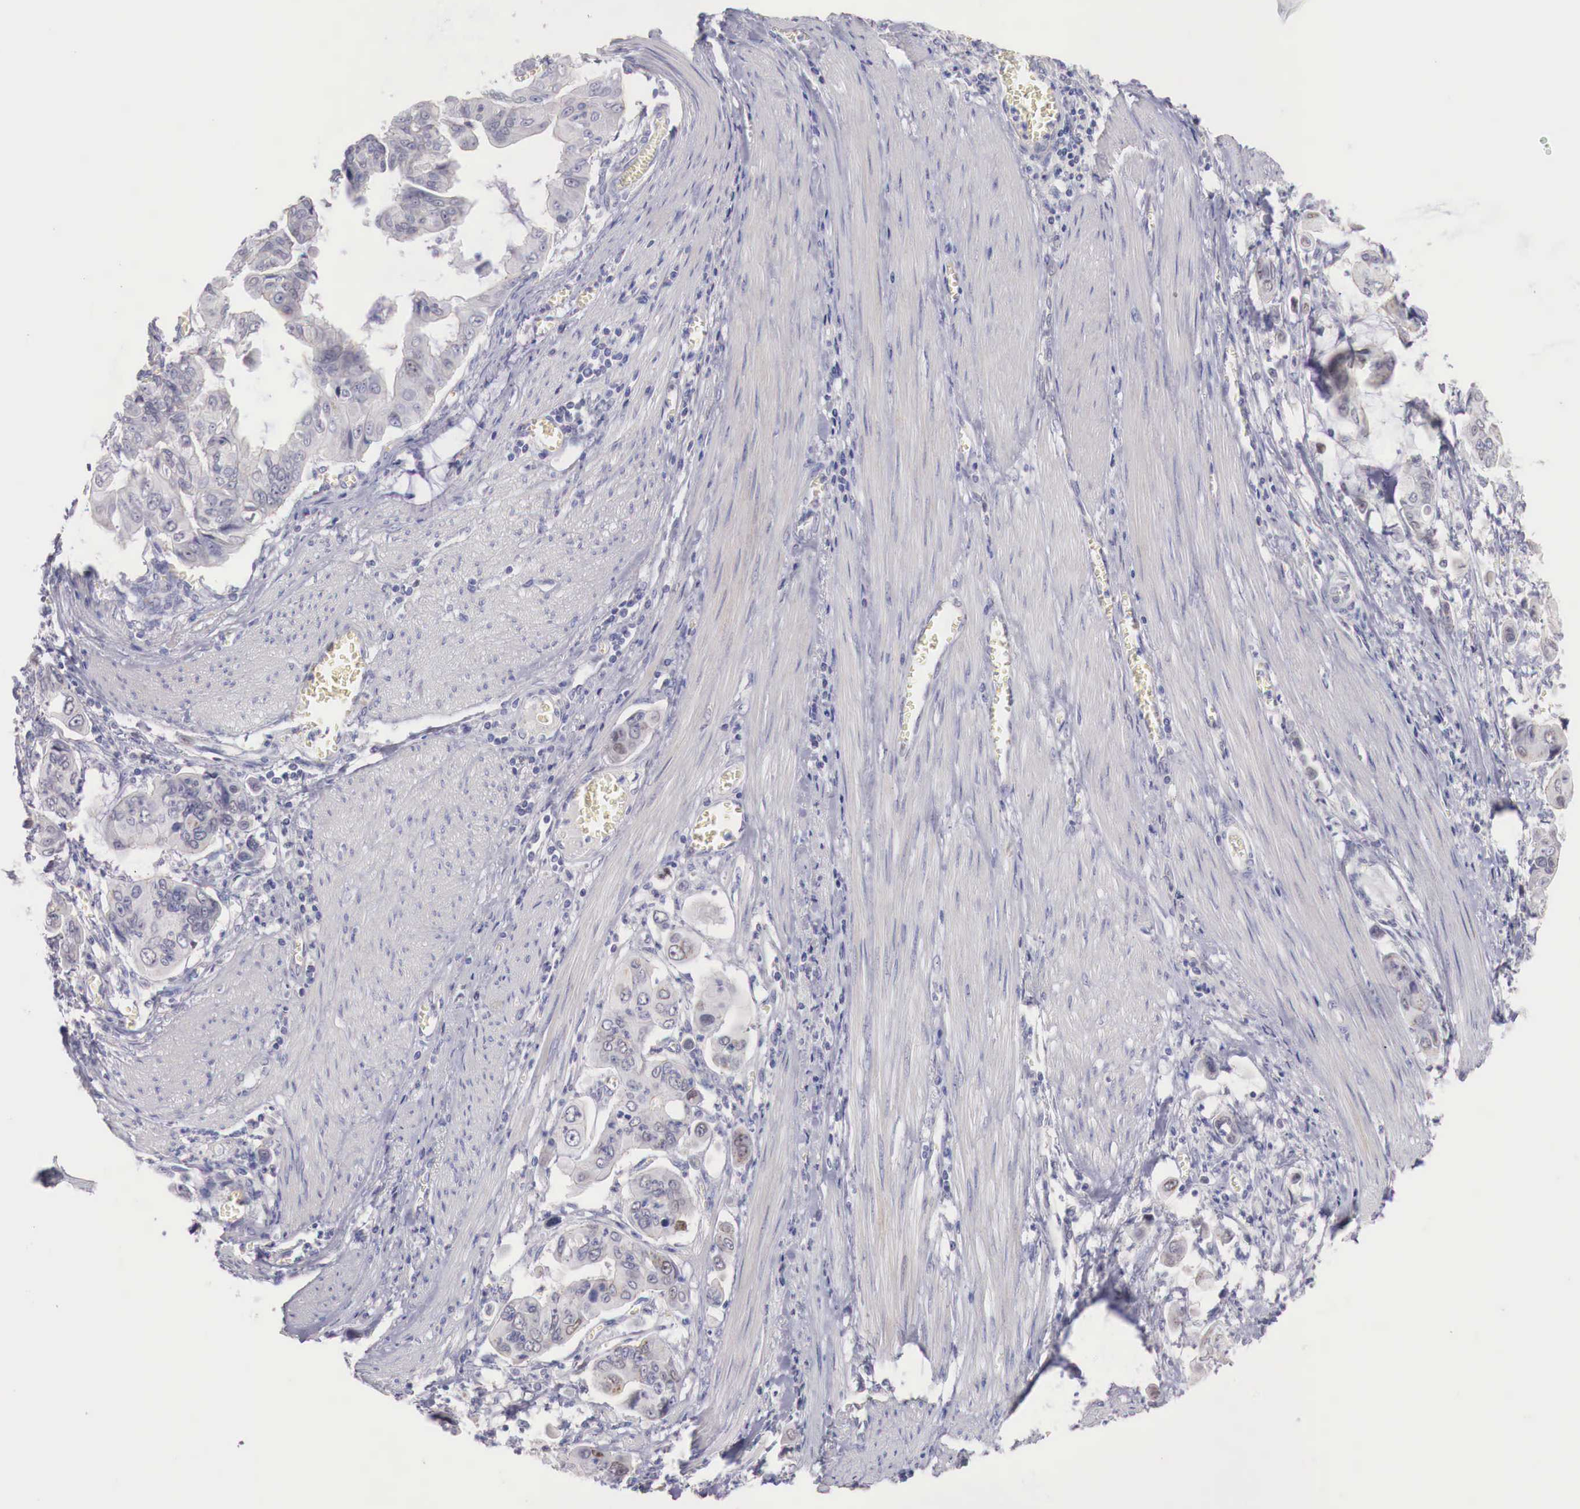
{"staining": {"intensity": "negative", "quantity": "none", "location": "none"}, "tissue": "stomach cancer", "cell_type": "Tumor cells", "image_type": "cancer", "snomed": [{"axis": "morphology", "description": "Adenocarcinoma, NOS"}, {"axis": "topography", "description": "Stomach, upper"}], "caption": "This is an immunohistochemistry image of human stomach adenocarcinoma. There is no staining in tumor cells.", "gene": "TRIM13", "patient": {"sex": "male", "age": 80}}